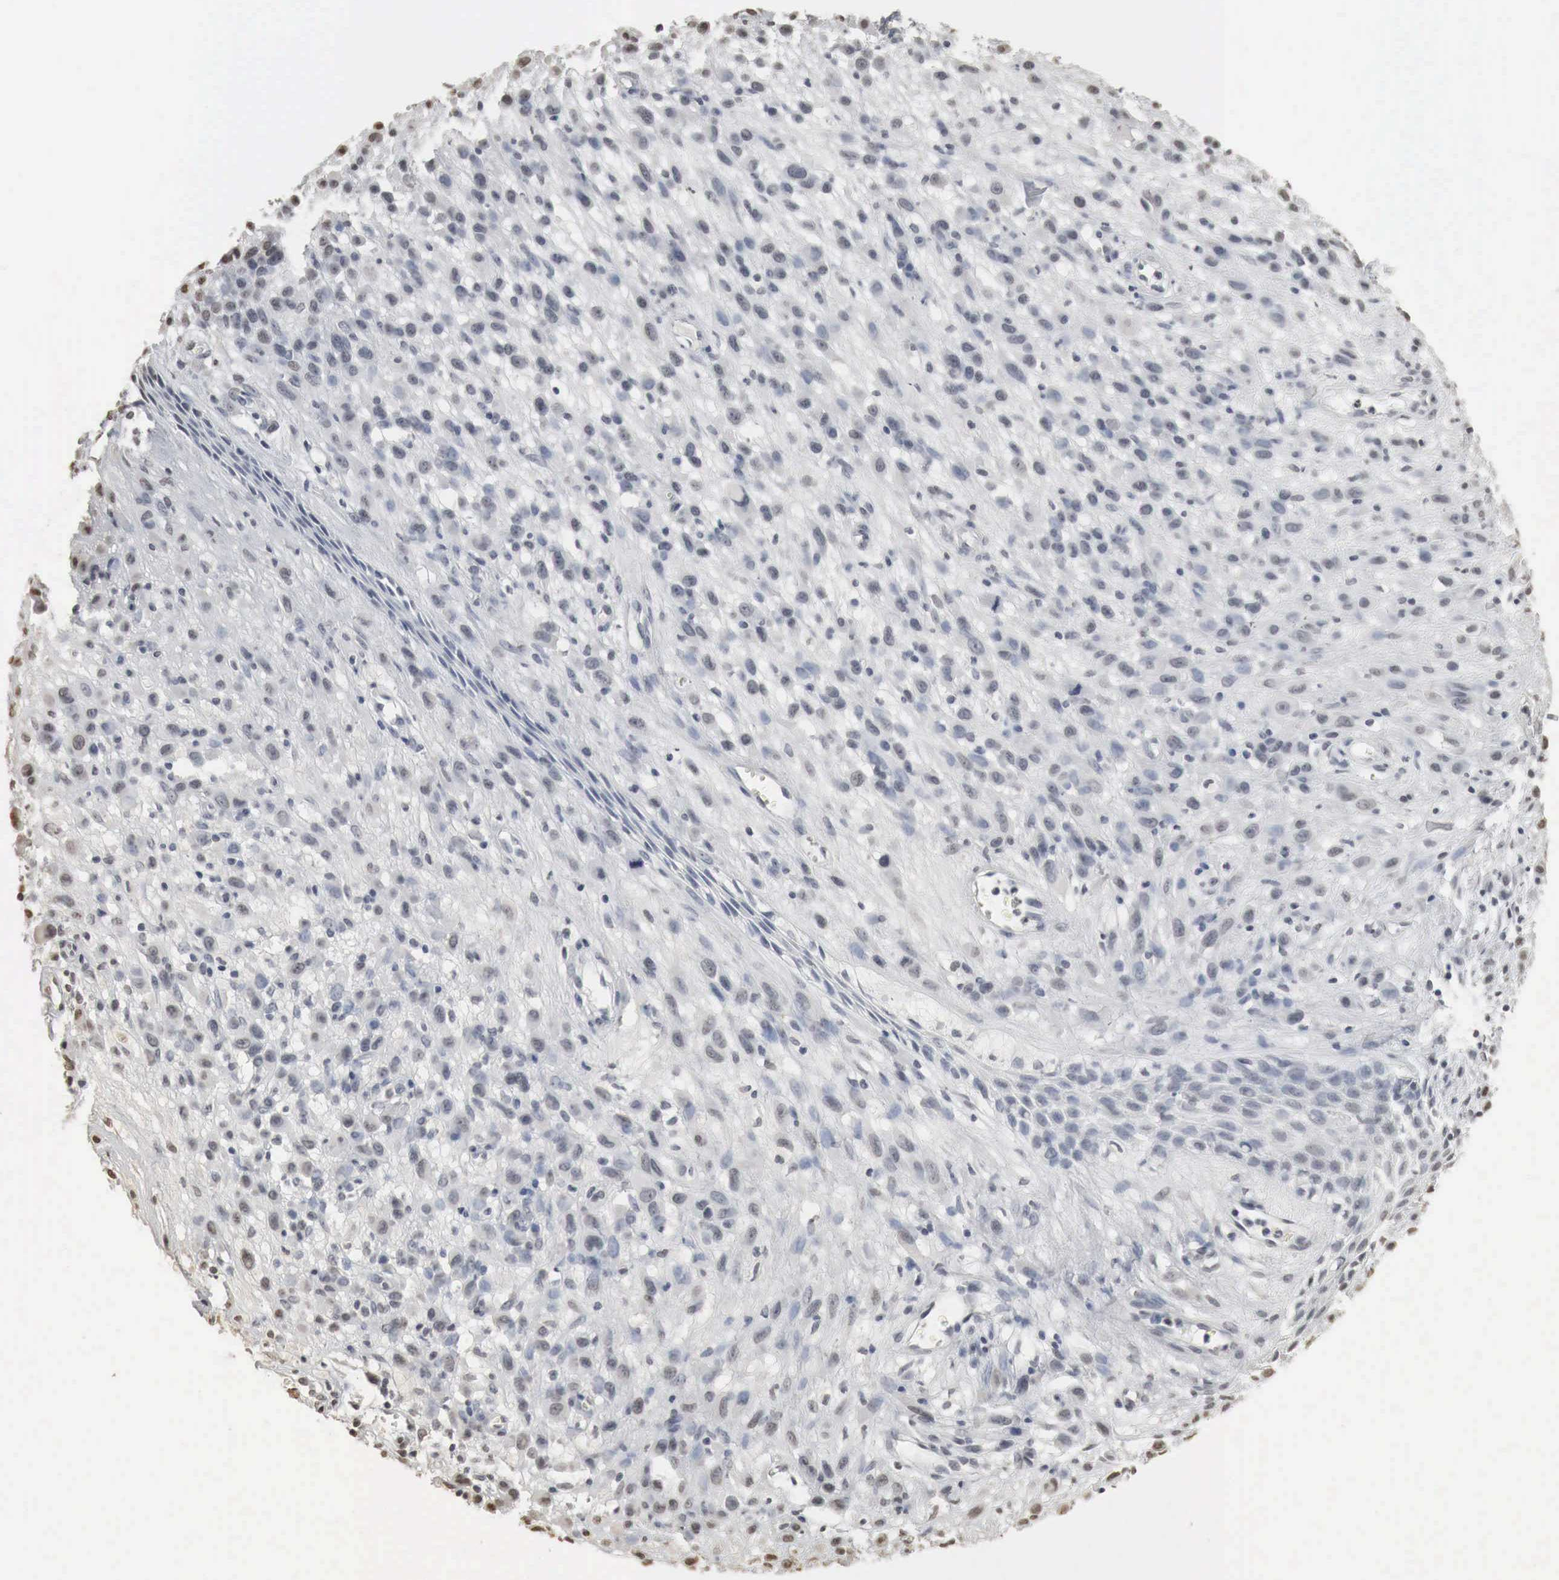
{"staining": {"intensity": "weak", "quantity": "<25%", "location": "nuclear"}, "tissue": "melanoma", "cell_type": "Tumor cells", "image_type": "cancer", "snomed": [{"axis": "morphology", "description": "Malignant melanoma, NOS"}, {"axis": "topography", "description": "Skin"}], "caption": "Protein analysis of melanoma exhibits no significant staining in tumor cells.", "gene": "ERBB4", "patient": {"sex": "male", "age": 51}}